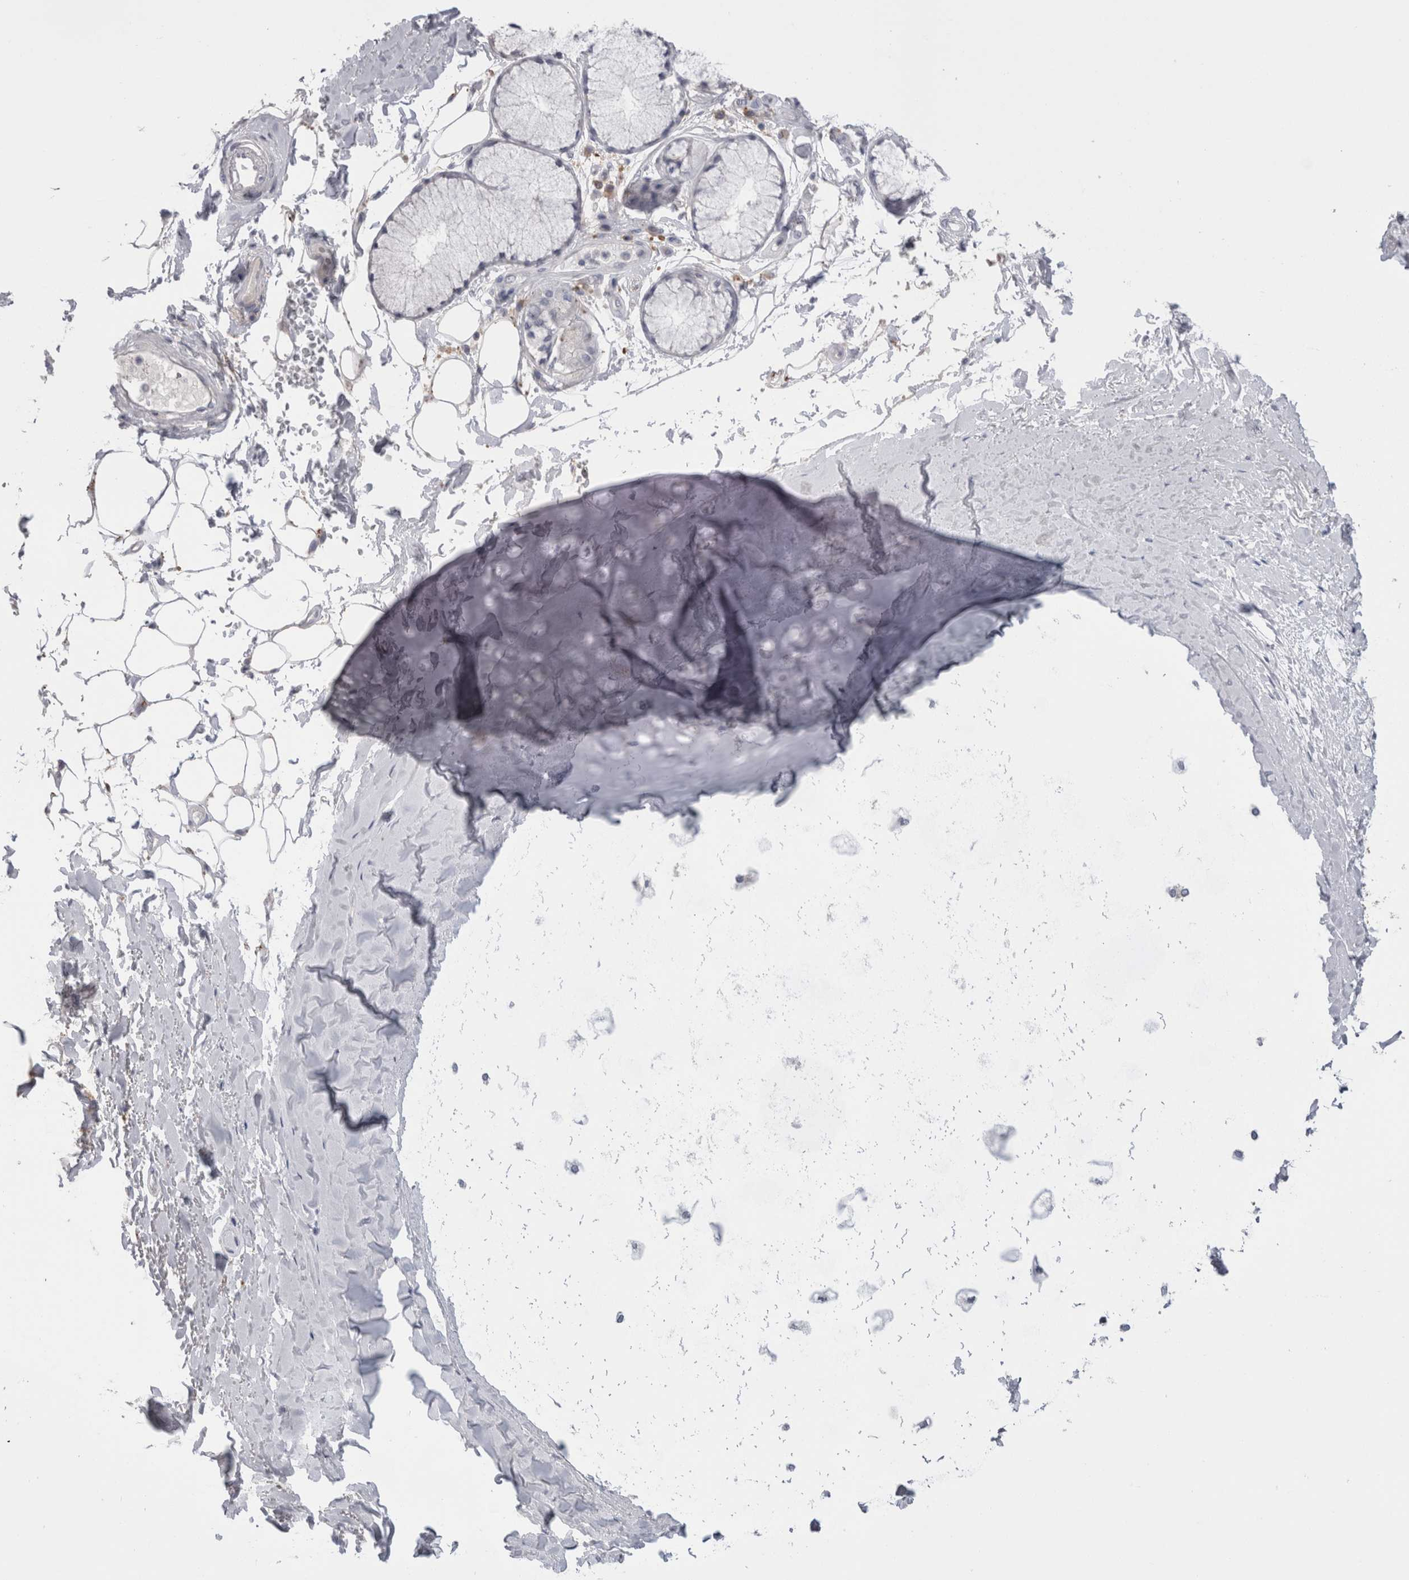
{"staining": {"intensity": "negative", "quantity": "none", "location": "none"}, "tissue": "adipose tissue", "cell_type": "Adipocytes", "image_type": "normal", "snomed": [{"axis": "morphology", "description": "Normal tissue, NOS"}, {"axis": "topography", "description": "Bronchus"}], "caption": "A histopathology image of human adipose tissue is negative for staining in adipocytes. Brightfield microscopy of immunohistochemistry (IHC) stained with DAB (brown) and hematoxylin (blue), captured at high magnification.", "gene": "EPDR1", "patient": {"sex": "male", "age": 66}}